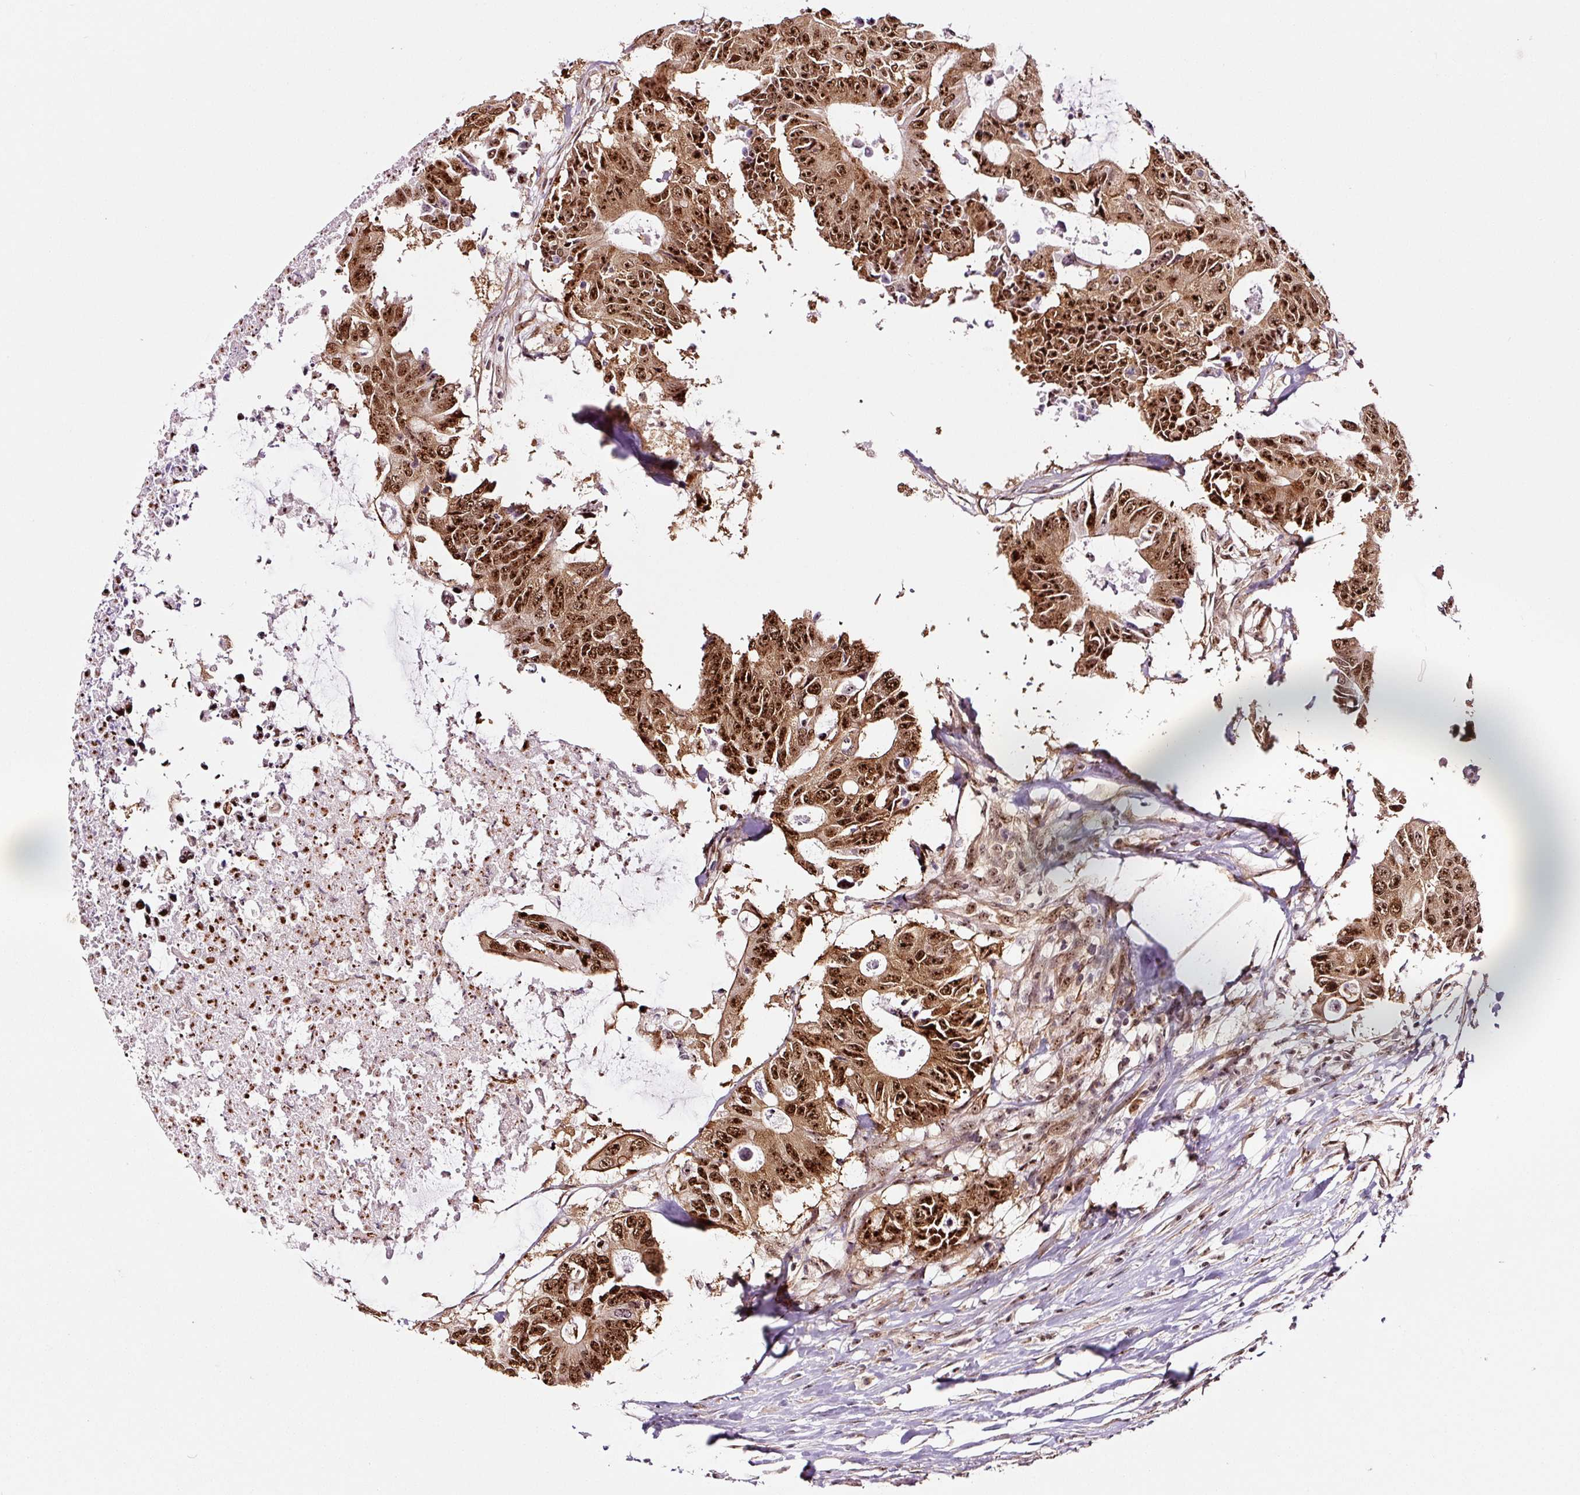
{"staining": {"intensity": "strong", "quantity": ">75%", "location": "cytoplasmic/membranous,nuclear"}, "tissue": "colorectal cancer", "cell_type": "Tumor cells", "image_type": "cancer", "snomed": [{"axis": "morphology", "description": "Adenocarcinoma, NOS"}, {"axis": "topography", "description": "Colon"}], "caption": "Colorectal adenocarcinoma stained with a brown dye reveals strong cytoplasmic/membranous and nuclear positive staining in about >75% of tumor cells.", "gene": "GNL3", "patient": {"sex": "male", "age": 71}}